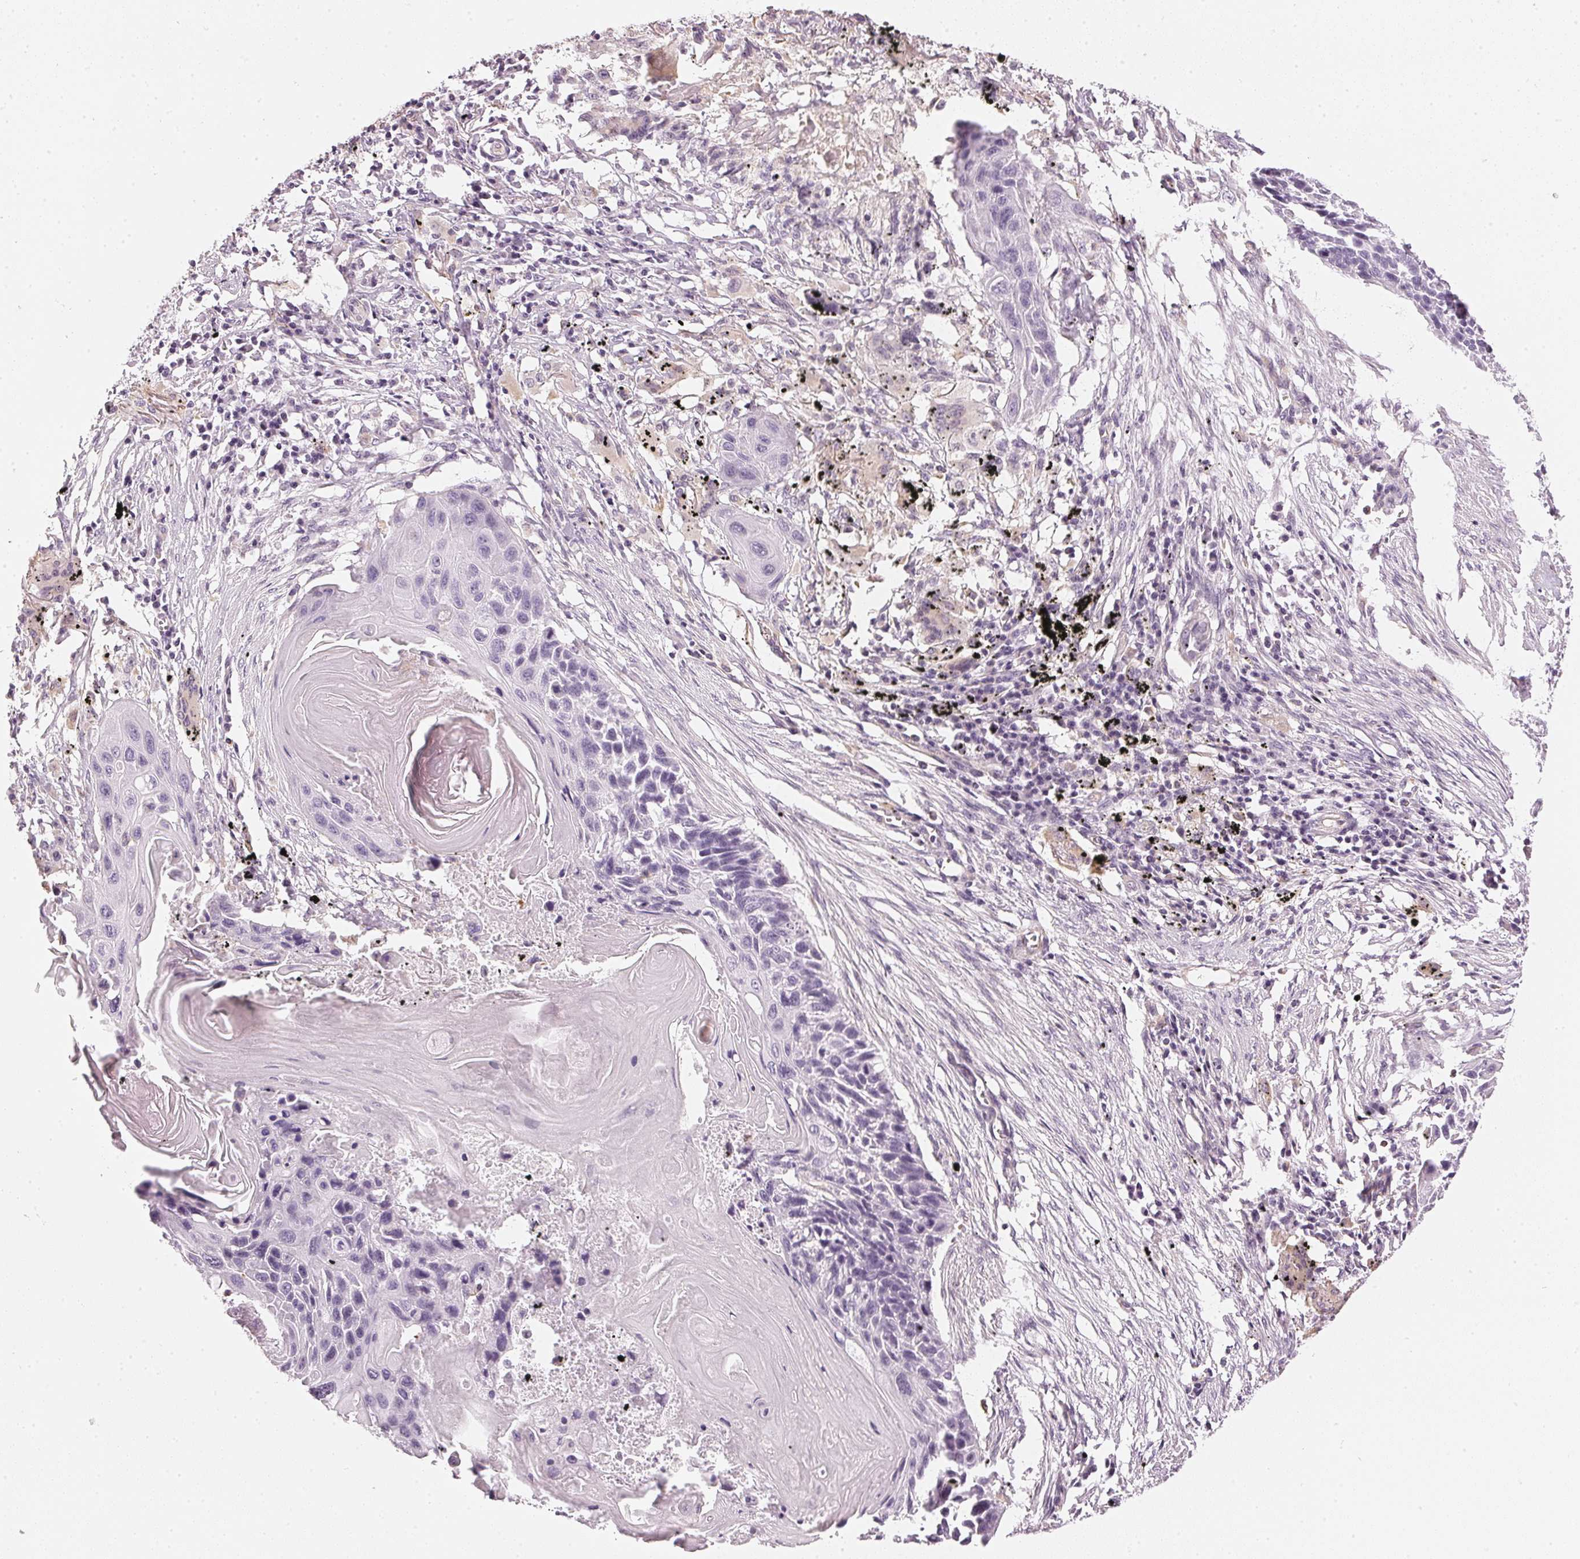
{"staining": {"intensity": "negative", "quantity": "none", "location": "none"}, "tissue": "lung cancer", "cell_type": "Tumor cells", "image_type": "cancer", "snomed": [{"axis": "morphology", "description": "Squamous cell carcinoma, NOS"}, {"axis": "topography", "description": "Lung"}], "caption": "An image of lung cancer stained for a protein shows no brown staining in tumor cells.", "gene": "APLP1", "patient": {"sex": "male", "age": 78}}